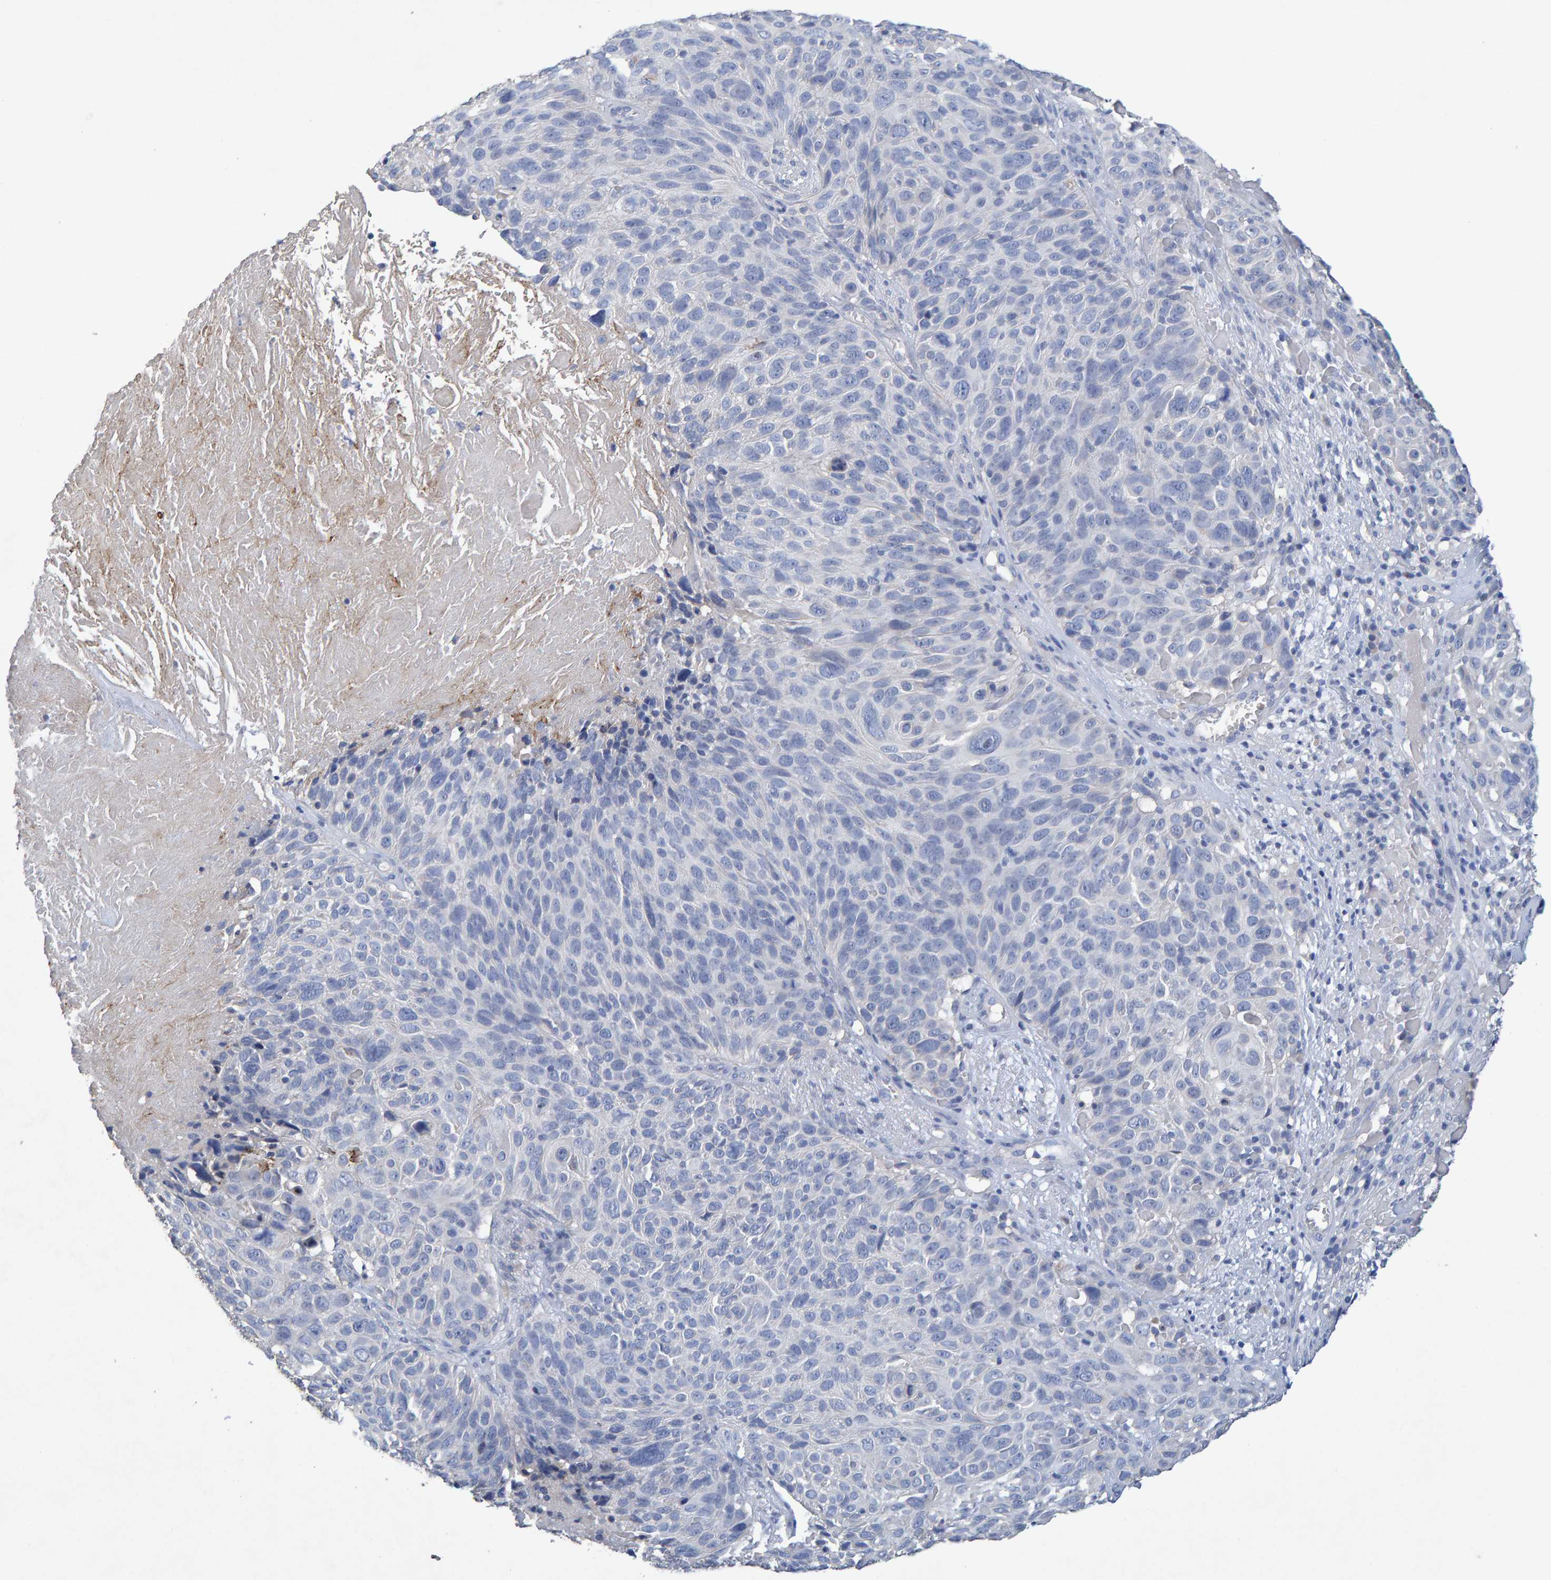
{"staining": {"intensity": "negative", "quantity": "none", "location": "none"}, "tissue": "cervical cancer", "cell_type": "Tumor cells", "image_type": "cancer", "snomed": [{"axis": "morphology", "description": "Squamous cell carcinoma, NOS"}, {"axis": "topography", "description": "Cervix"}], "caption": "Protein analysis of cervical cancer demonstrates no significant expression in tumor cells.", "gene": "CTH", "patient": {"sex": "female", "age": 74}}